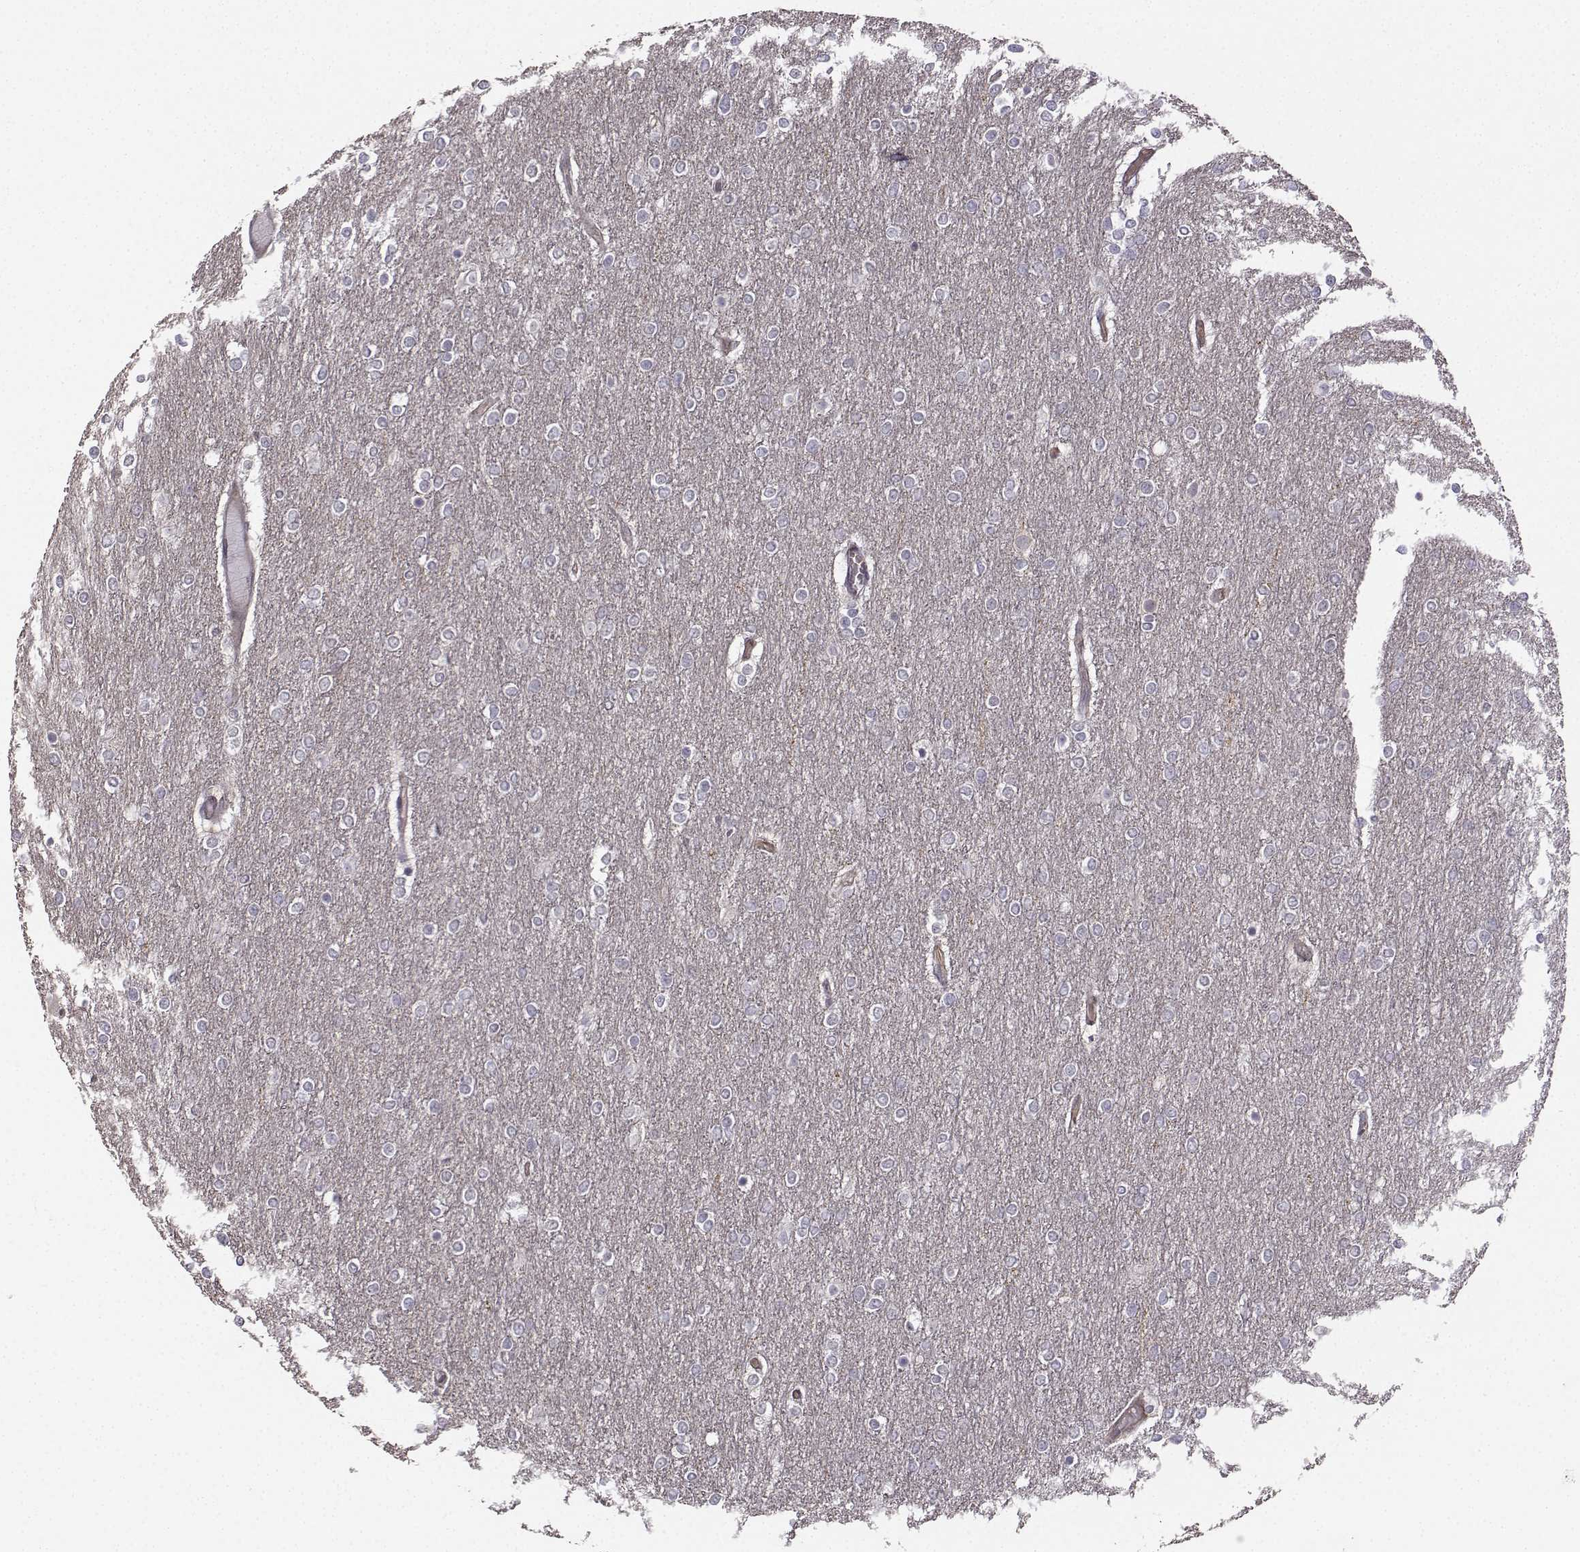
{"staining": {"intensity": "negative", "quantity": "none", "location": "none"}, "tissue": "glioma", "cell_type": "Tumor cells", "image_type": "cancer", "snomed": [{"axis": "morphology", "description": "Glioma, malignant, High grade"}, {"axis": "topography", "description": "Brain"}], "caption": "Malignant high-grade glioma was stained to show a protein in brown. There is no significant positivity in tumor cells.", "gene": "NQO1", "patient": {"sex": "female", "age": 61}}